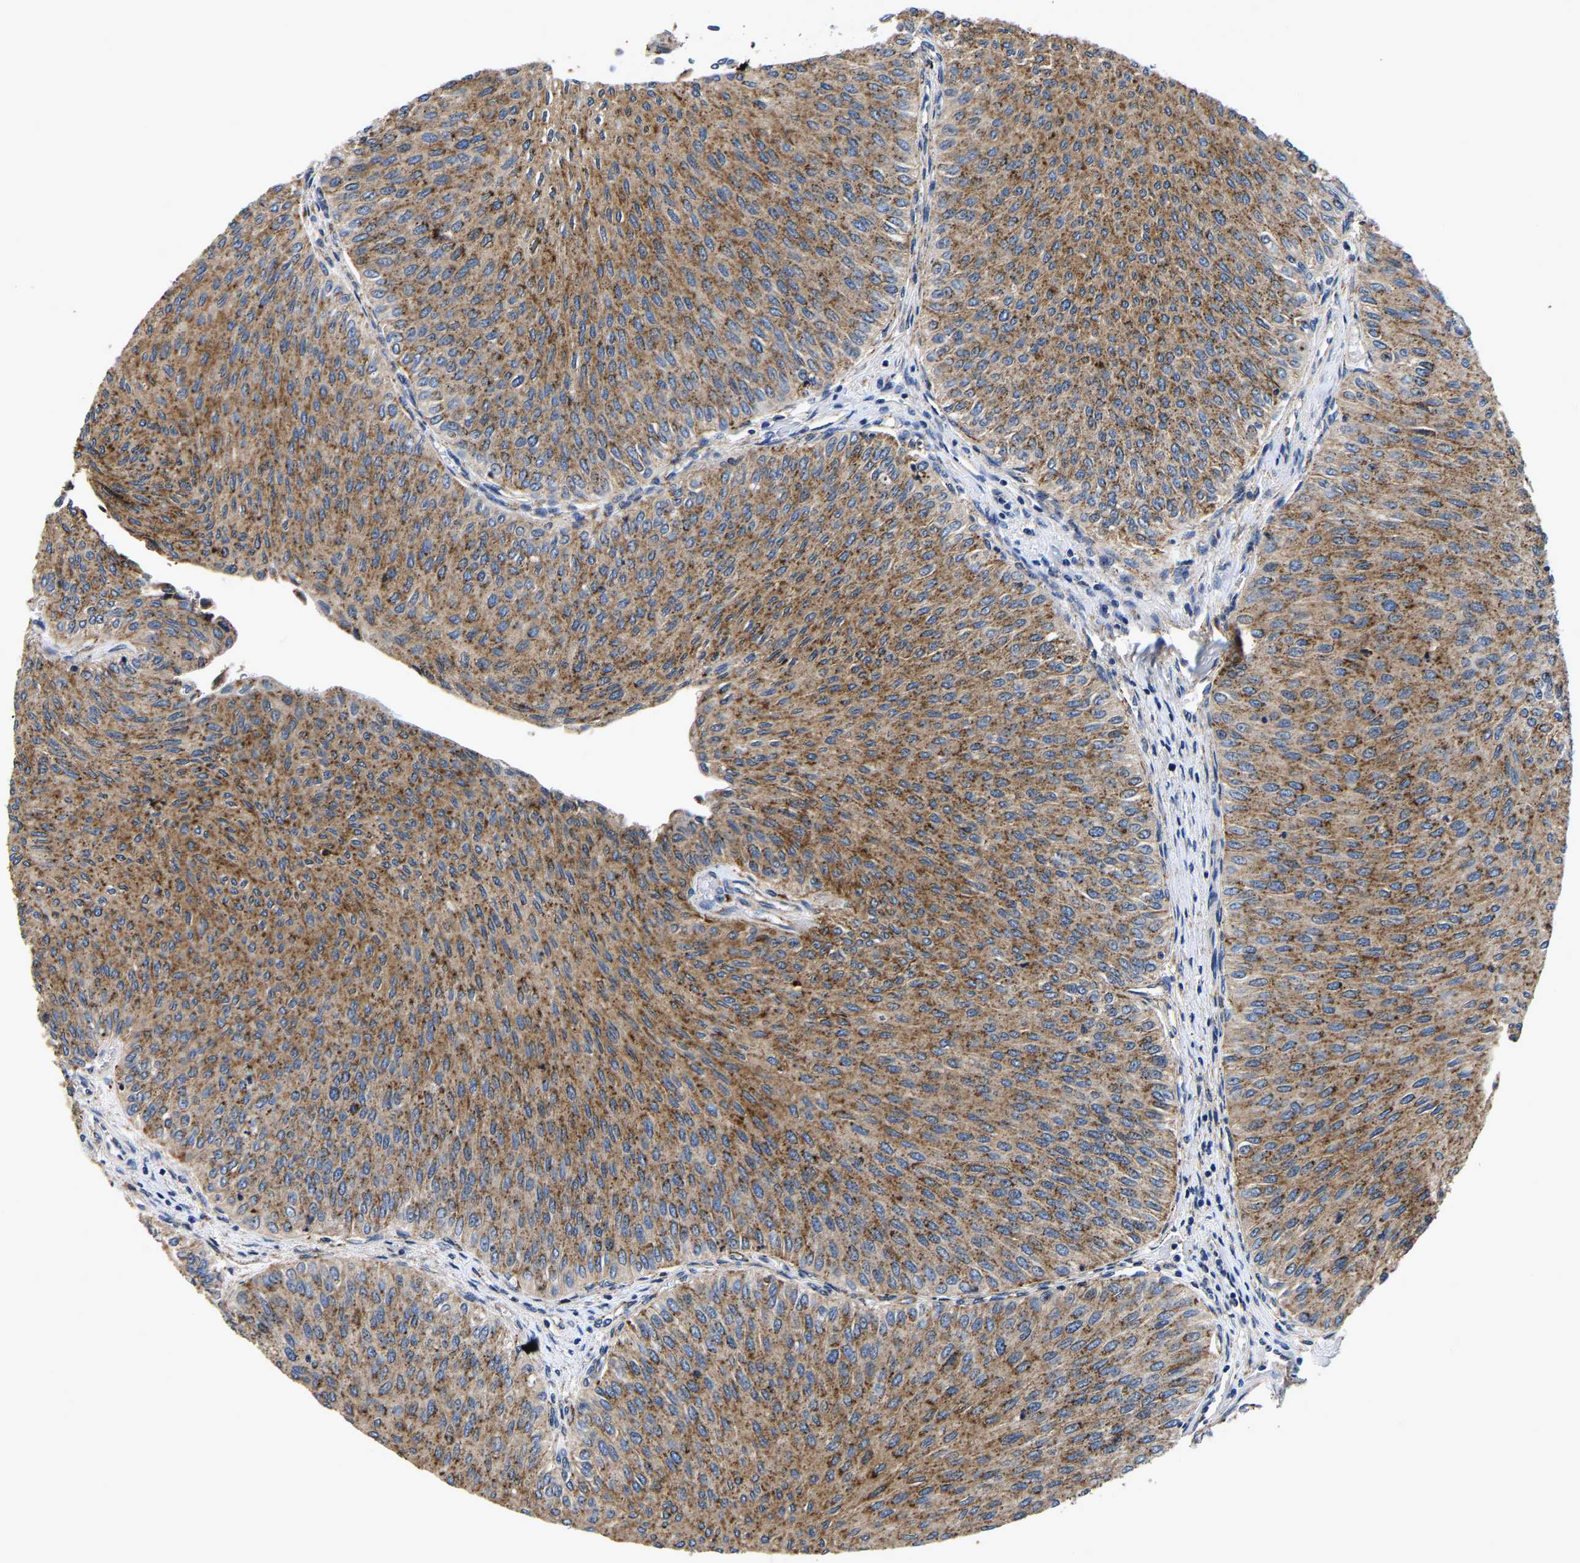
{"staining": {"intensity": "strong", "quantity": ">75%", "location": "cytoplasmic/membranous"}, "tissue": "urothelial cancer", "cell_type": "Tumor cells", "image_type": "cancer", "snomed": [{"axis": "morphology", "description": "Urothelial carcinoma, Low grade"}, {"axis": "topography", "description": "Urinary bladder"}], "caption": "Immunohistochemistry (IHC) image of human urothelial carcinoma (low-grade) stained for a protein (brown), which shows high levels of strong cytoplasmic/membranous expression in approximately >75% of tumor cells.", "gene": "GRN", "patient": {"sex": "male", "age": 78}}